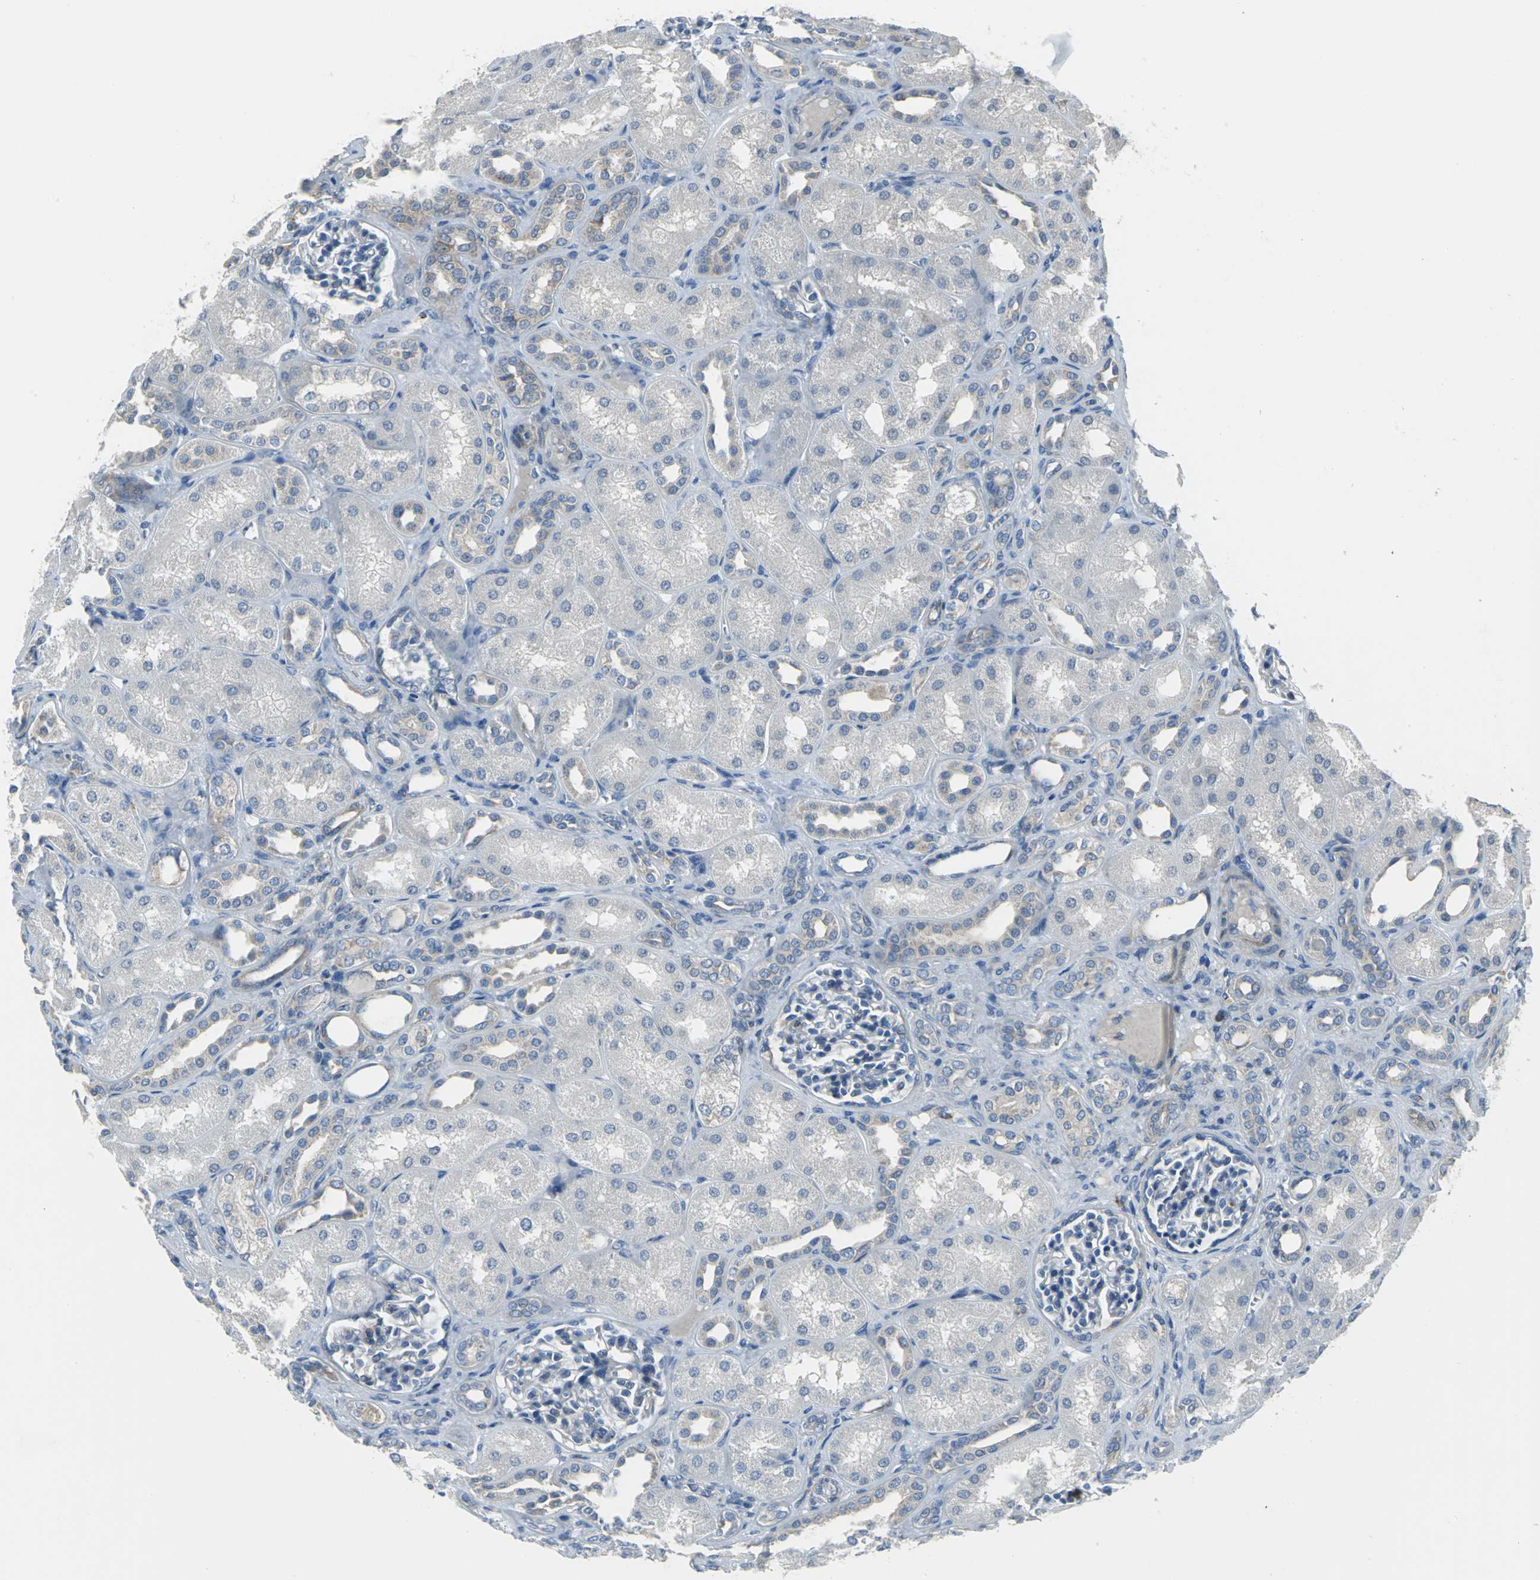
{"staining": {"intensity": "negative", "quantity": "none", "location": "none"}, "tissue": "kidney", "cell_type": "Cells in glomeruli", "image_type": "normal", "snomed": [{"axis": "morphology", "description": "Normal tissue, NOS"}, {"axis": "topography", "description": "Kidney"}], "caption": "IHC of unremarkable kidney demonstrates no staining in cells in glomeruli.", "gene": "EIF5A", "patient": {"sex": "male", "age": 7}}